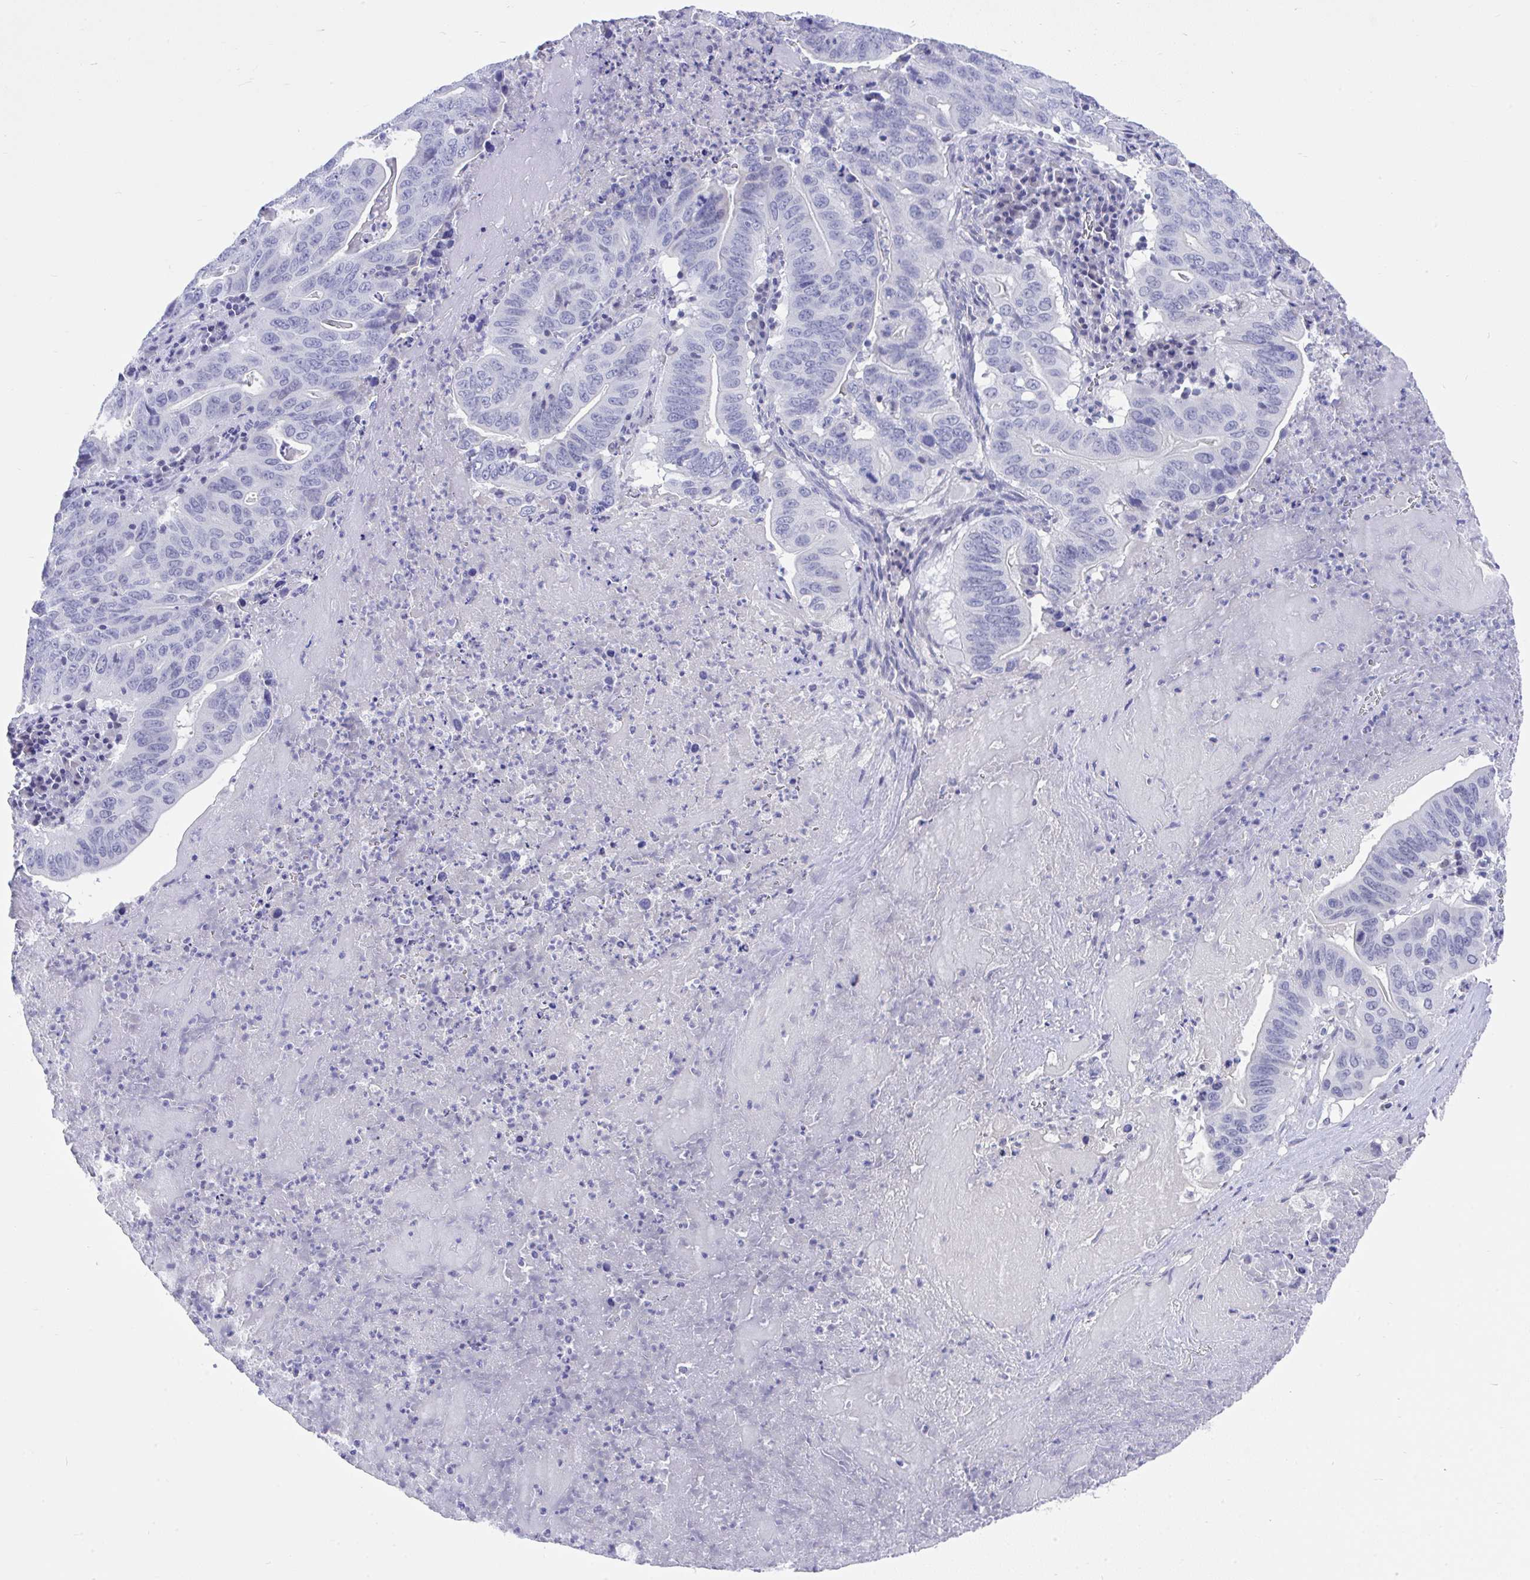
{"staining": {"intensity": "negative", "quantity": "none", "location": "none"}, "tissue": "lung cancer", "cell_type": "Tumor cells", "image_type": "cancer", "snomed": [{"axis": "morphology", "description": "Adenocarcinoma, NOS"}, {"axis": "topography", "description": "Lung"}], "caption": "Image shows no significant protein expression in tumor cells of lung cancer.", "gene": "MS4A12", "patient": {"sex": "female", "age": 60}}